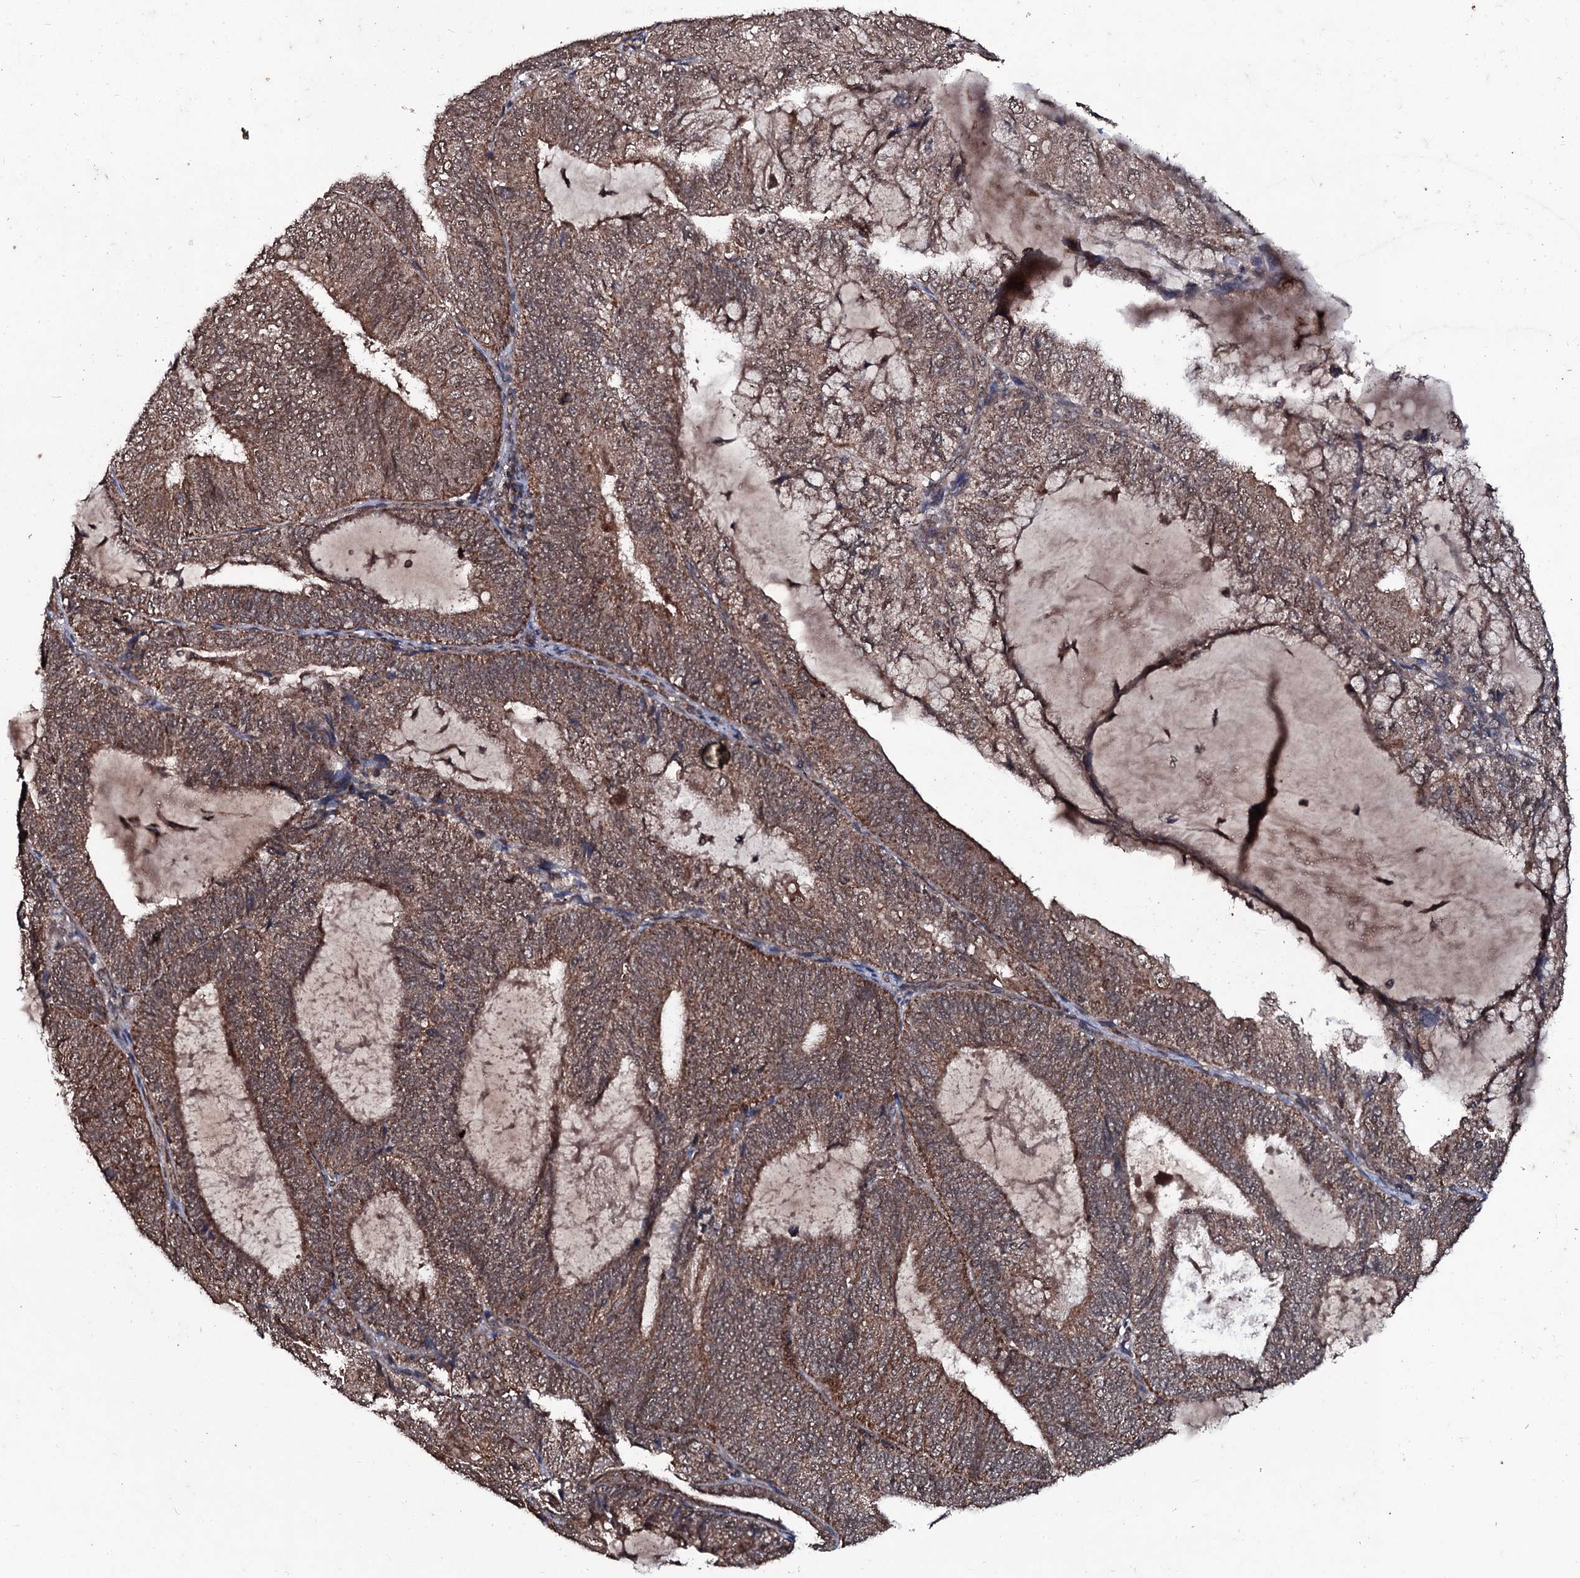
{"staining": {"intensity": "moderate", "quantity": ">75%", "location": "cytoplasmic/membranous,nuclear"}, "tissue": "endometrial cancer", "cell_type": "Tumor cells", "image_type": "cancer", "snomed": [{"axis": "morphology", "description": "Adenocarcinoma, NOS"}, {"axis": "topography", "description": "Endometrium"}], "caption": "DAB (3,3'-diaminobenzidine) immunohistochemical staining of adenocarcinoma (endometrial) shows moderate cytoplasmic/membranous and nuclear protein expression in about >75% of tumor cells.", "gene": "MRPS31", "patient": {"sex": "female", "age": 81}}